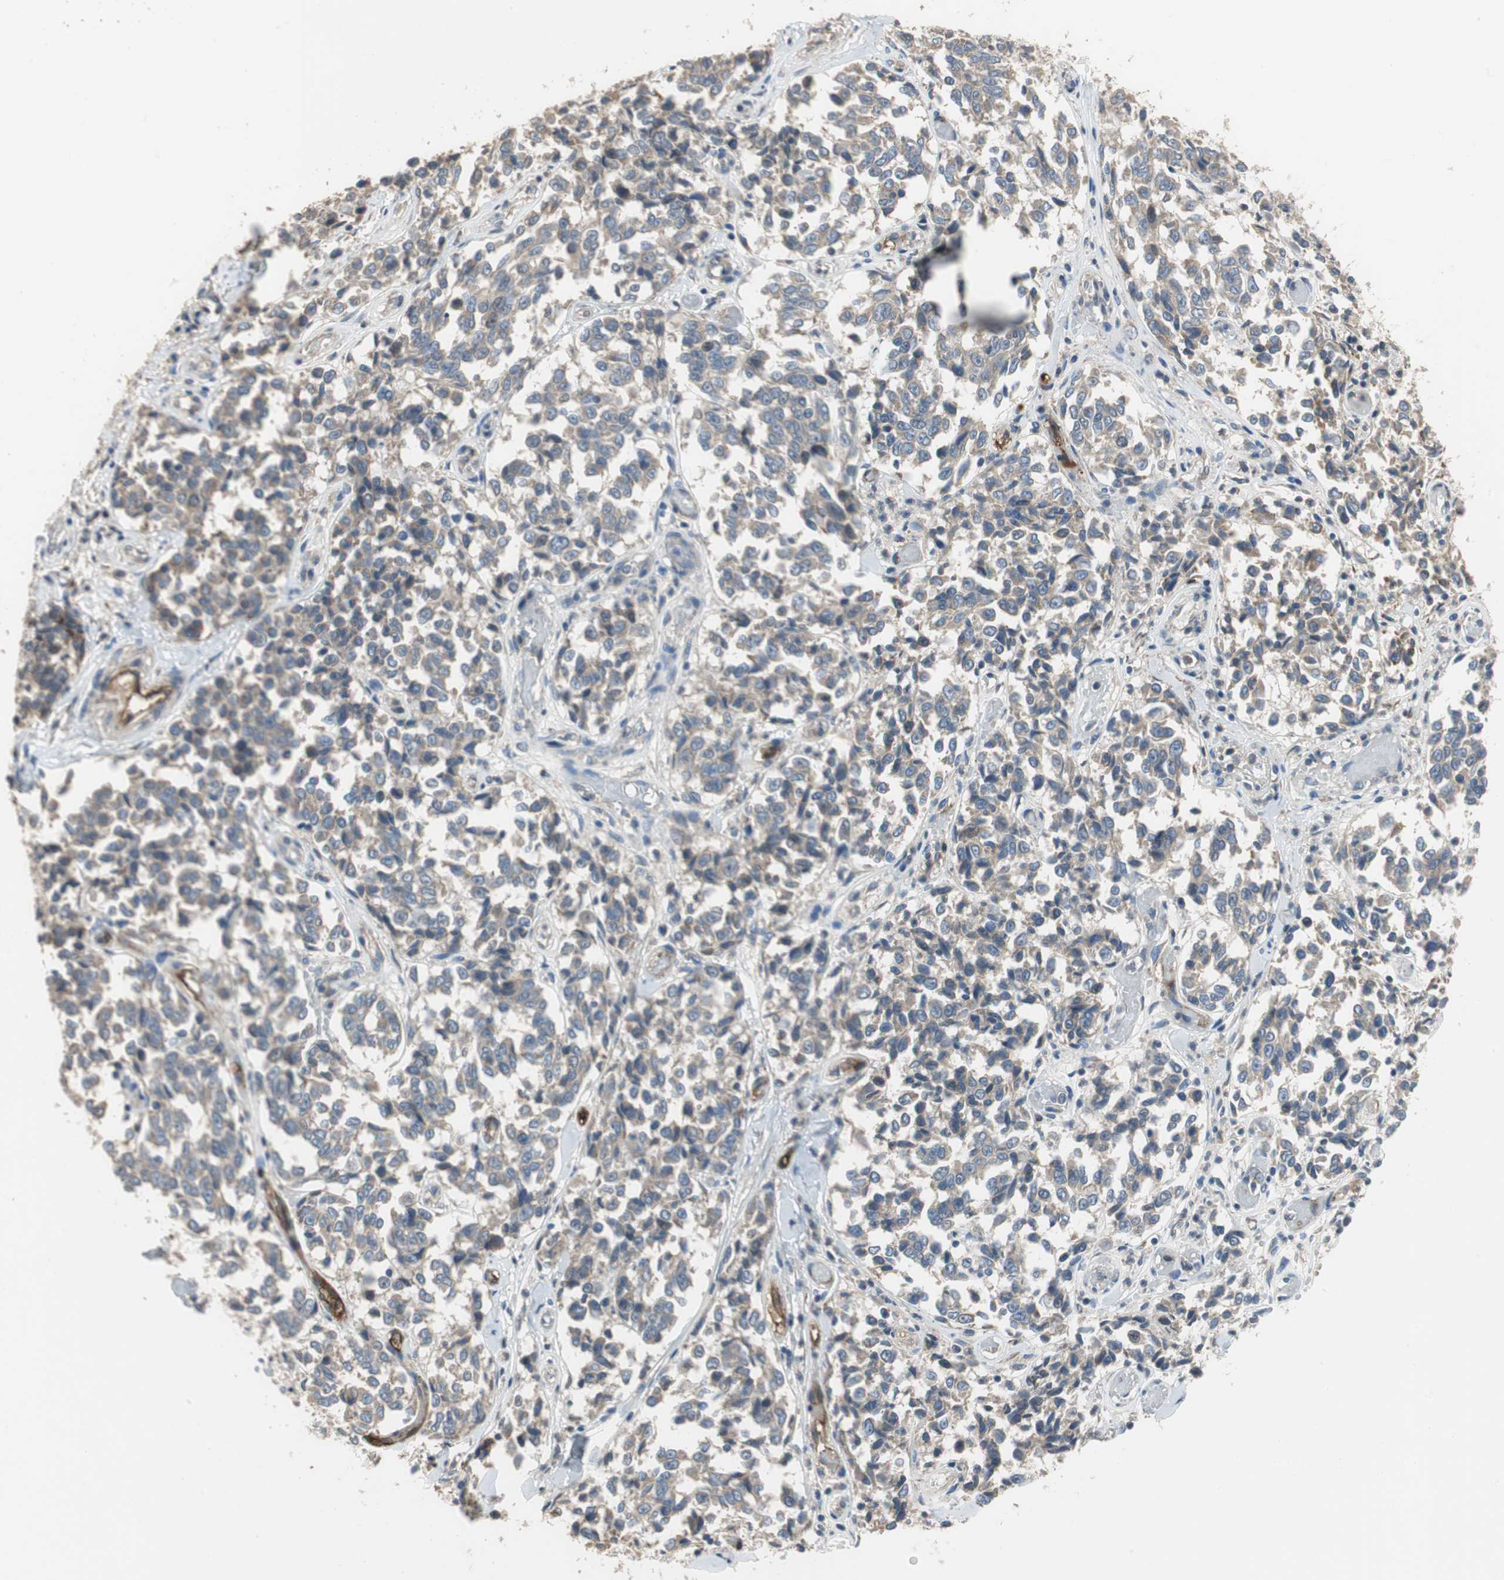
{"staining": {"intensity": "negative", "quantity": "none", "location": "none"}, "tissue": "melanoma", "cell_type": "Tumor cells", "image_type": "cancer", "snomed": [{"axis": "morphology", "description": "Malignant melanoma, NOS"}, {"axis": "topography", "description": "Skin"}], "caption": "This photomicrograph is of malignant melanoma stained with IHC to label a protein in brown with the nuclei are counter-stained blue. There is no expression in tumor cells. (DAB immunohistochemistry visualized using brightfield microscopy, high magnification).", "gene": "ALPL", "patient": {"sex": "female", "age": 64}}